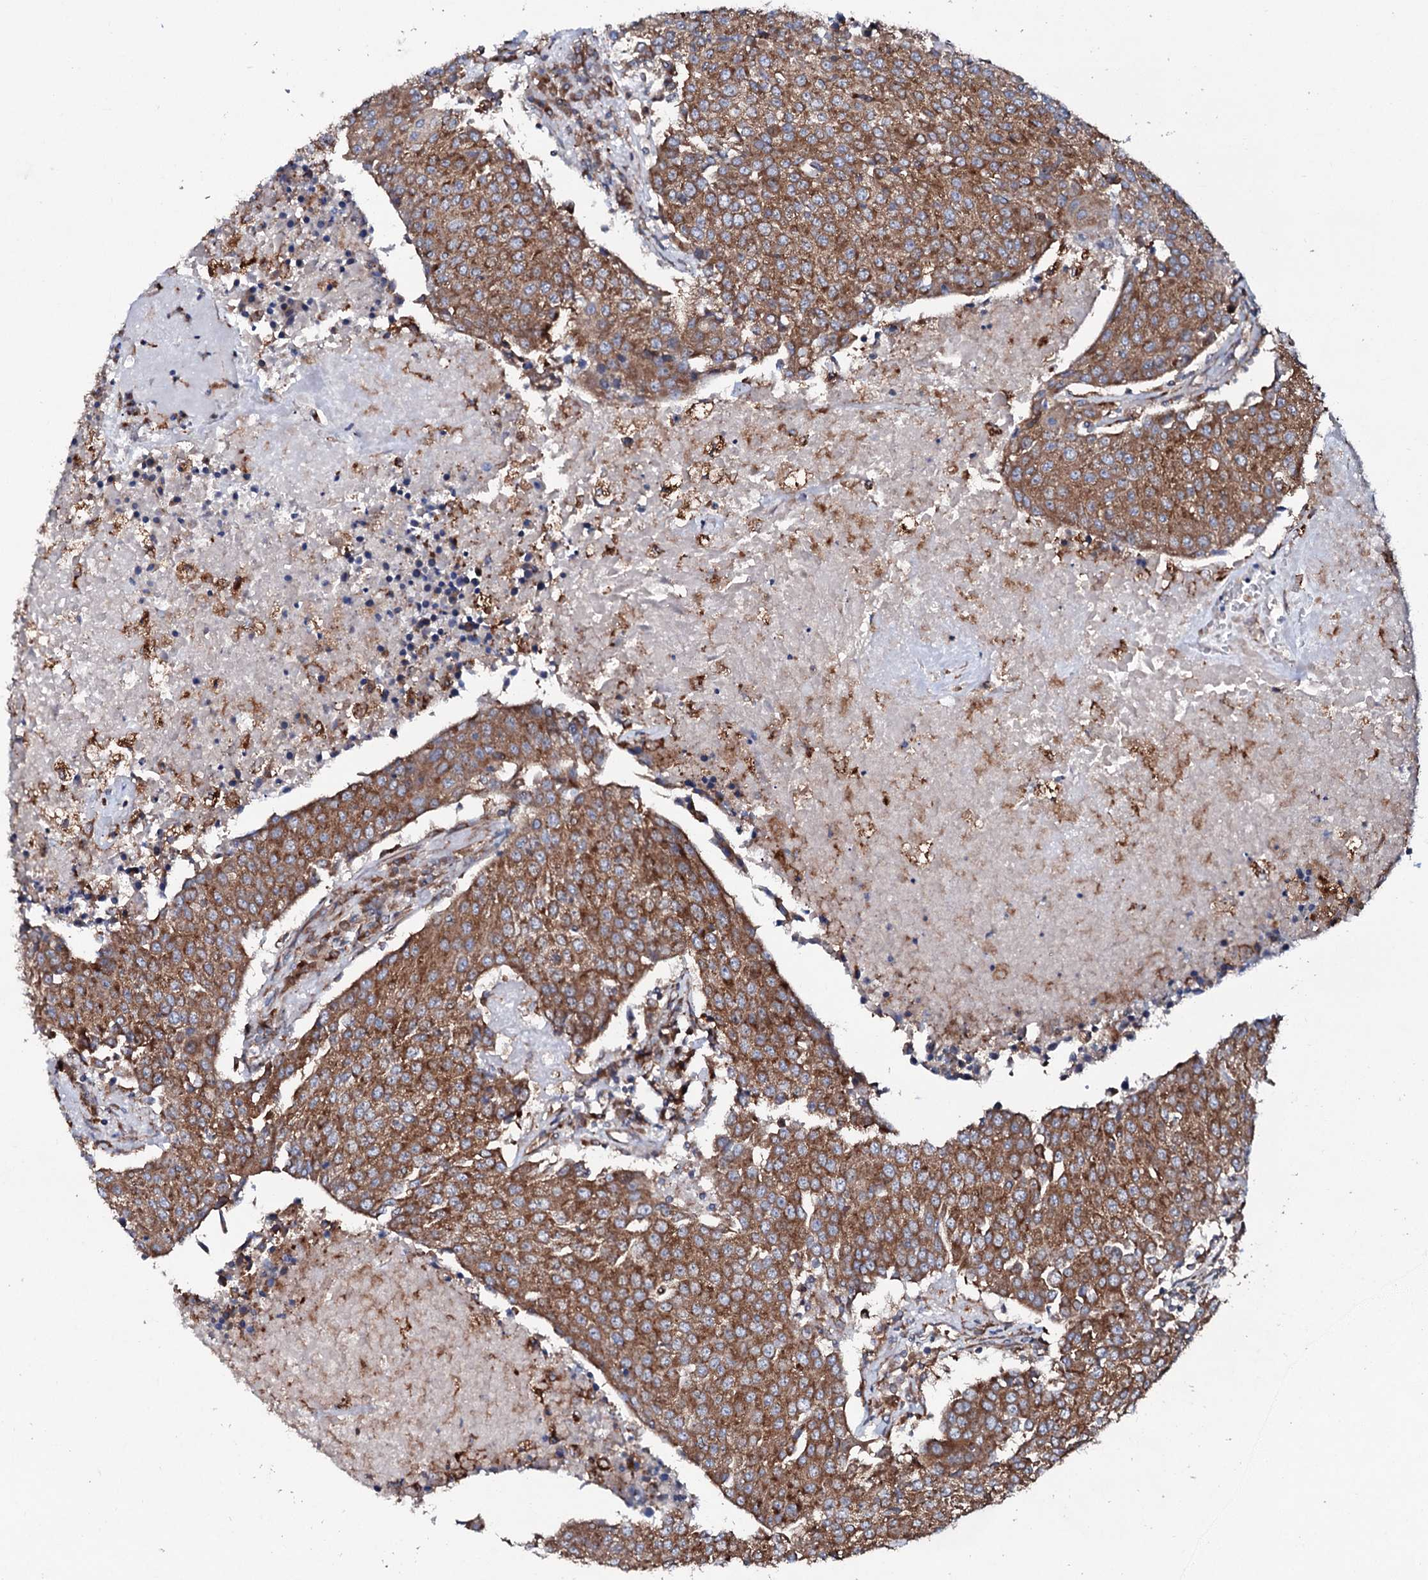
{"staining": {"intensity": "moderate", "quantity": ">75%", "location": "cytoplasmic/membranous"}, "tissue": "urothelial cancer", "cell_type": "Tumor cells", "image_type": "cancer", "snomed": [{"axis": "morphology", "description": "Urothelial carcinoma, High grade"}, {"axis": "topography", "description": "Urinary bladder"}], "caption": "DAB (3,3'-diaminobenzidine) immunohistochemical staining of human urothelial cancer reveals moderate cytoplasmic/membranous protein positivity in about >75% of tumor cells. (DAB = brown stain, brightfield microscopy at high magnification).", "gene": "P2RX4", "patient": {"sex": "female", "age": 85}}